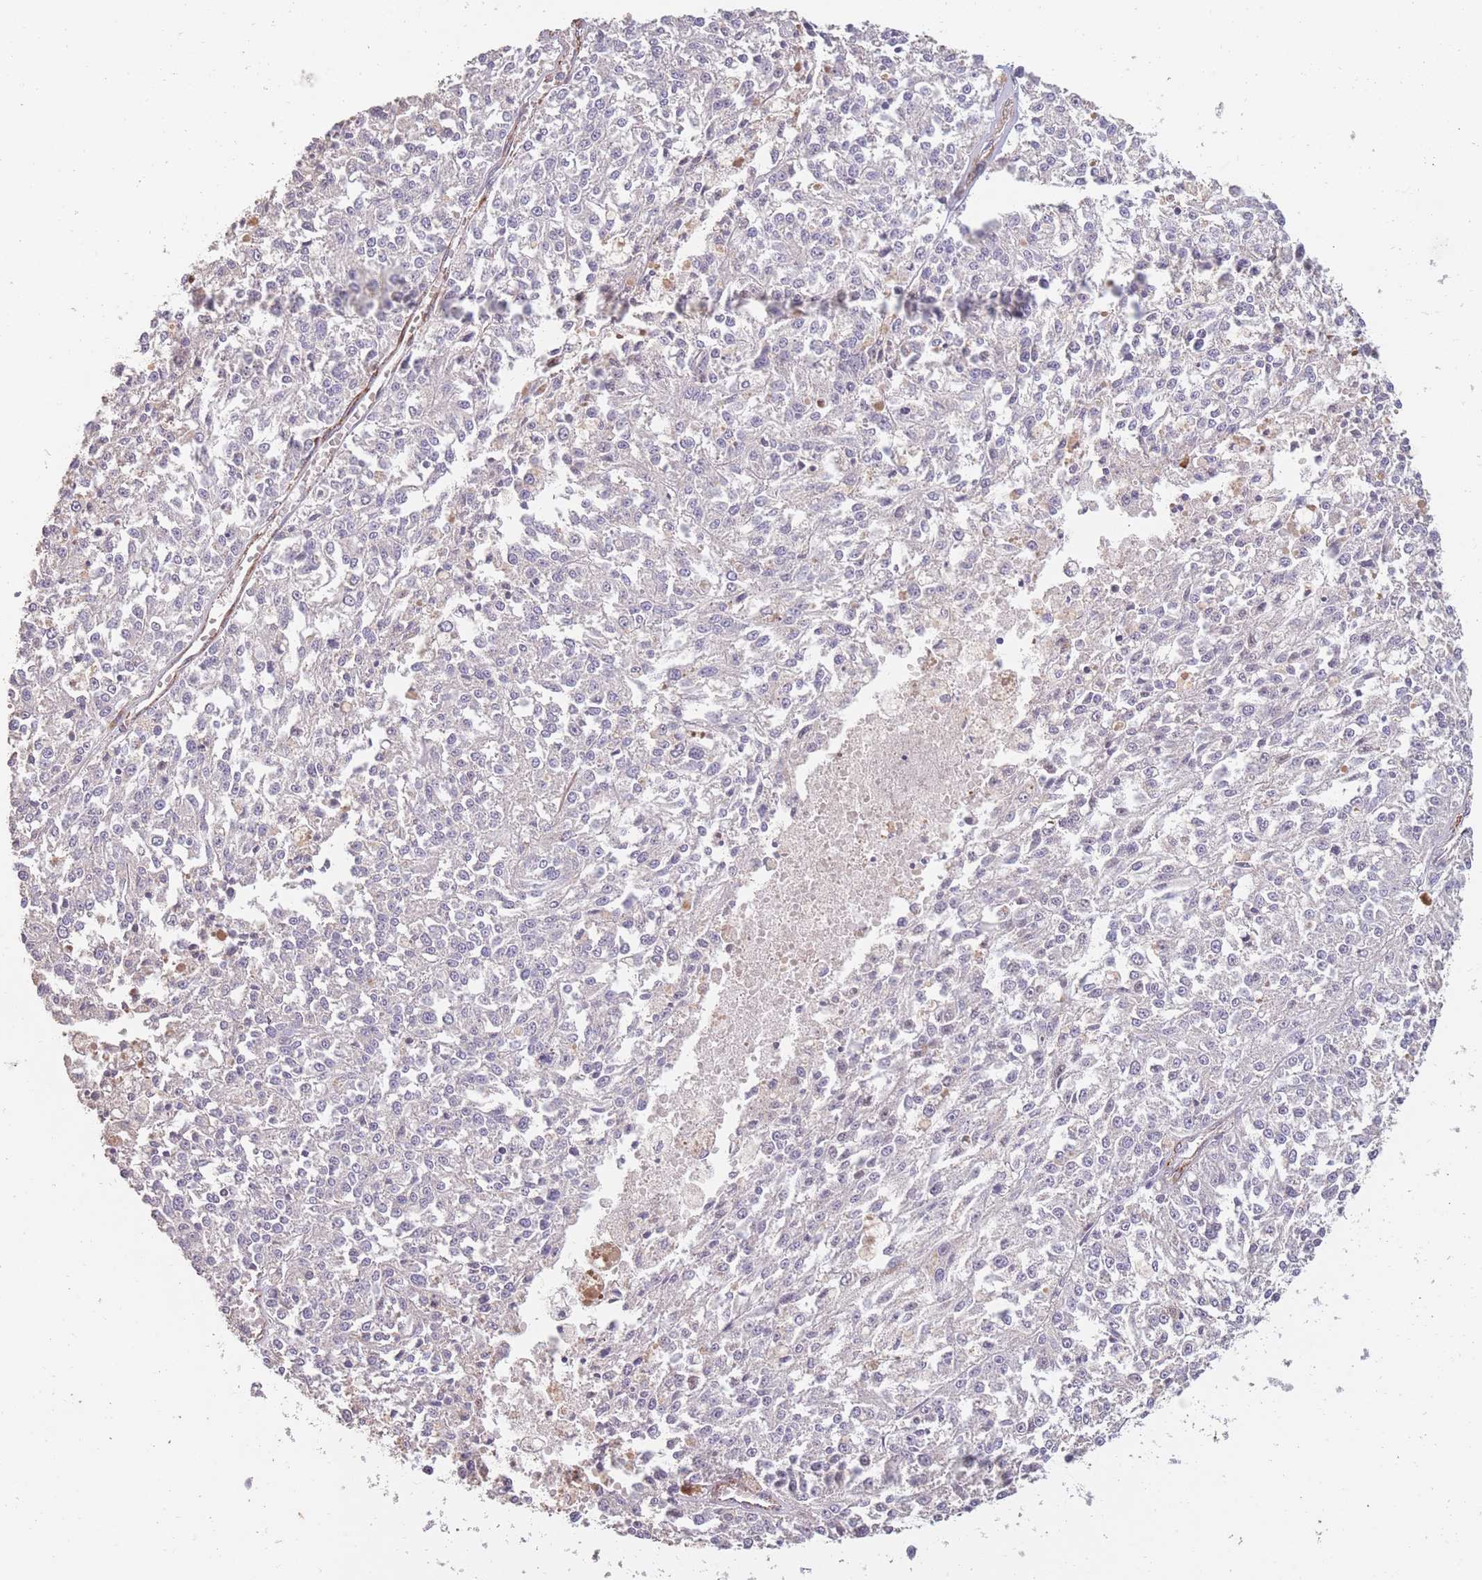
{"staining": {"intensity": "negative", "quantity": "none", "location": "none"}, "tissue": "melanoma", "cell_type": "Tumor cells", "image_type": "cancer", "snomed": [{"axis": "morphology", "description": "Malignant melanoma, NOS"}, {"axis": "topography", "description": "Skin"}], "caption": "High magnification brightfield microscopy of malignant melanoma stained with DAB (brown) and counterstained with hematoxylin (blue): tumor cells show no significant expression. The staining is performed using DAB (3,3'-diaminobenzidine) brown chromogen with nuclei counter-stained in using hematoxylin.", "gene": "NLRC4", "patient": {"sex": "female", "age": 64}}